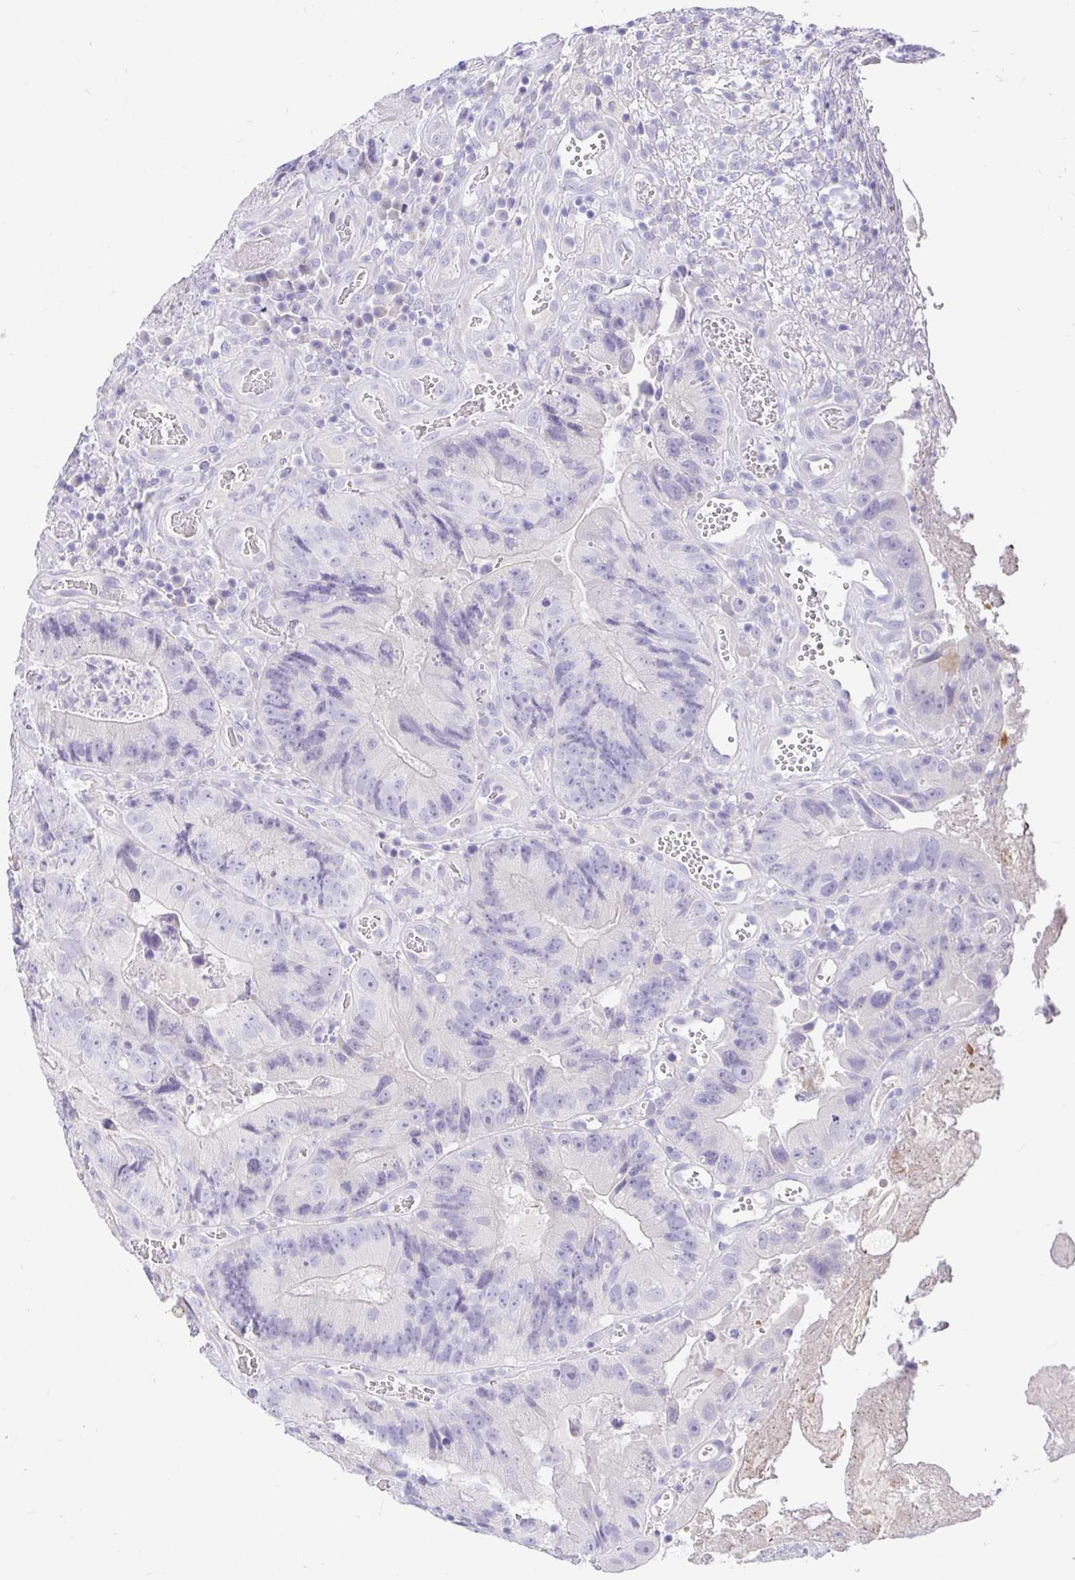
{"staining": {"intensity": "negative", "quantity": "none", "location": "none"}, "tissue": "colorectal cancer", "cell_type": "Tumor cells", "image_type": "cancer", "snomed": [{"axis": "morphology", "description": "Adenocarcinoma, NOS"}, {"axis": "topography", "description": "Colon"}], "caption": "Immunohistochemical staining of human adenocarcinoma (colorectal) shows no significant expression in tumor cells. Brightfield microscopy of IHC stained with DAB (3,3'-diaminobenzidine) (brown) and hematoxylin (blue), captured at high magnification.", "gene": "TPTE", "patient": {"sex": "female", "age": 86}}